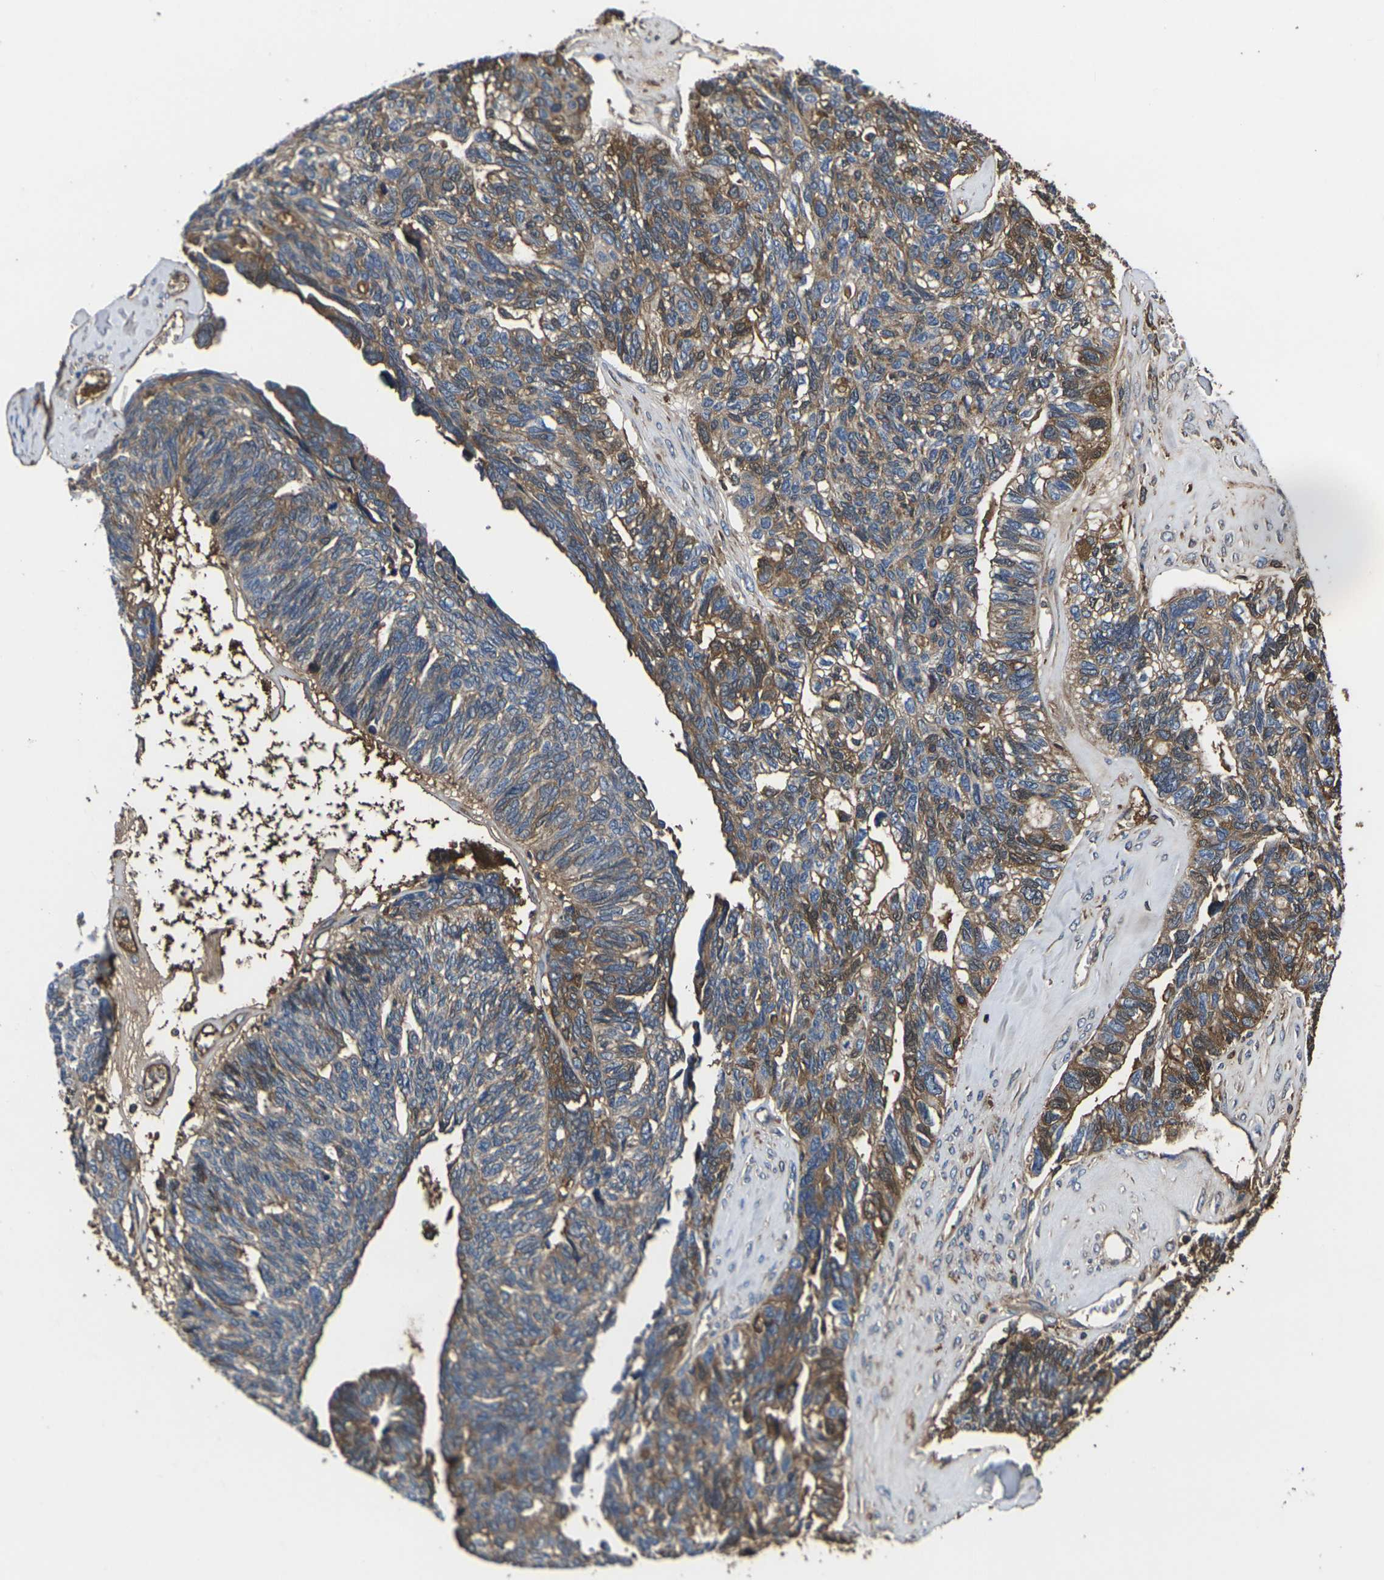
{"staining": {"intensity": "moderate", "quantity": ">75%", "location": "cytoplasmic/membranous"}, "tissue": "ovarian cancer", "cell_type": "Tumor cells", "image_type": "cancer", "snomed": [{"axis": "morphology", "description": "Cystadenocarcinoma, serous, NOS"}, {"axis": "topography", "description": "Ovary"}], "caption": "High-magnification brightfield microscopy of ovarian serous cystadenocarcinoma stained with DAB (3,3'-diaminobenzidine) (brown) and counterstained with hematoxylin (blue). tumor cells exhibit moderate cytoplasmic/membranous positivity is appreciated in about>75% of cells.", "gene": "HSPG2", "patient": {"sex": "female", "age": 79}}